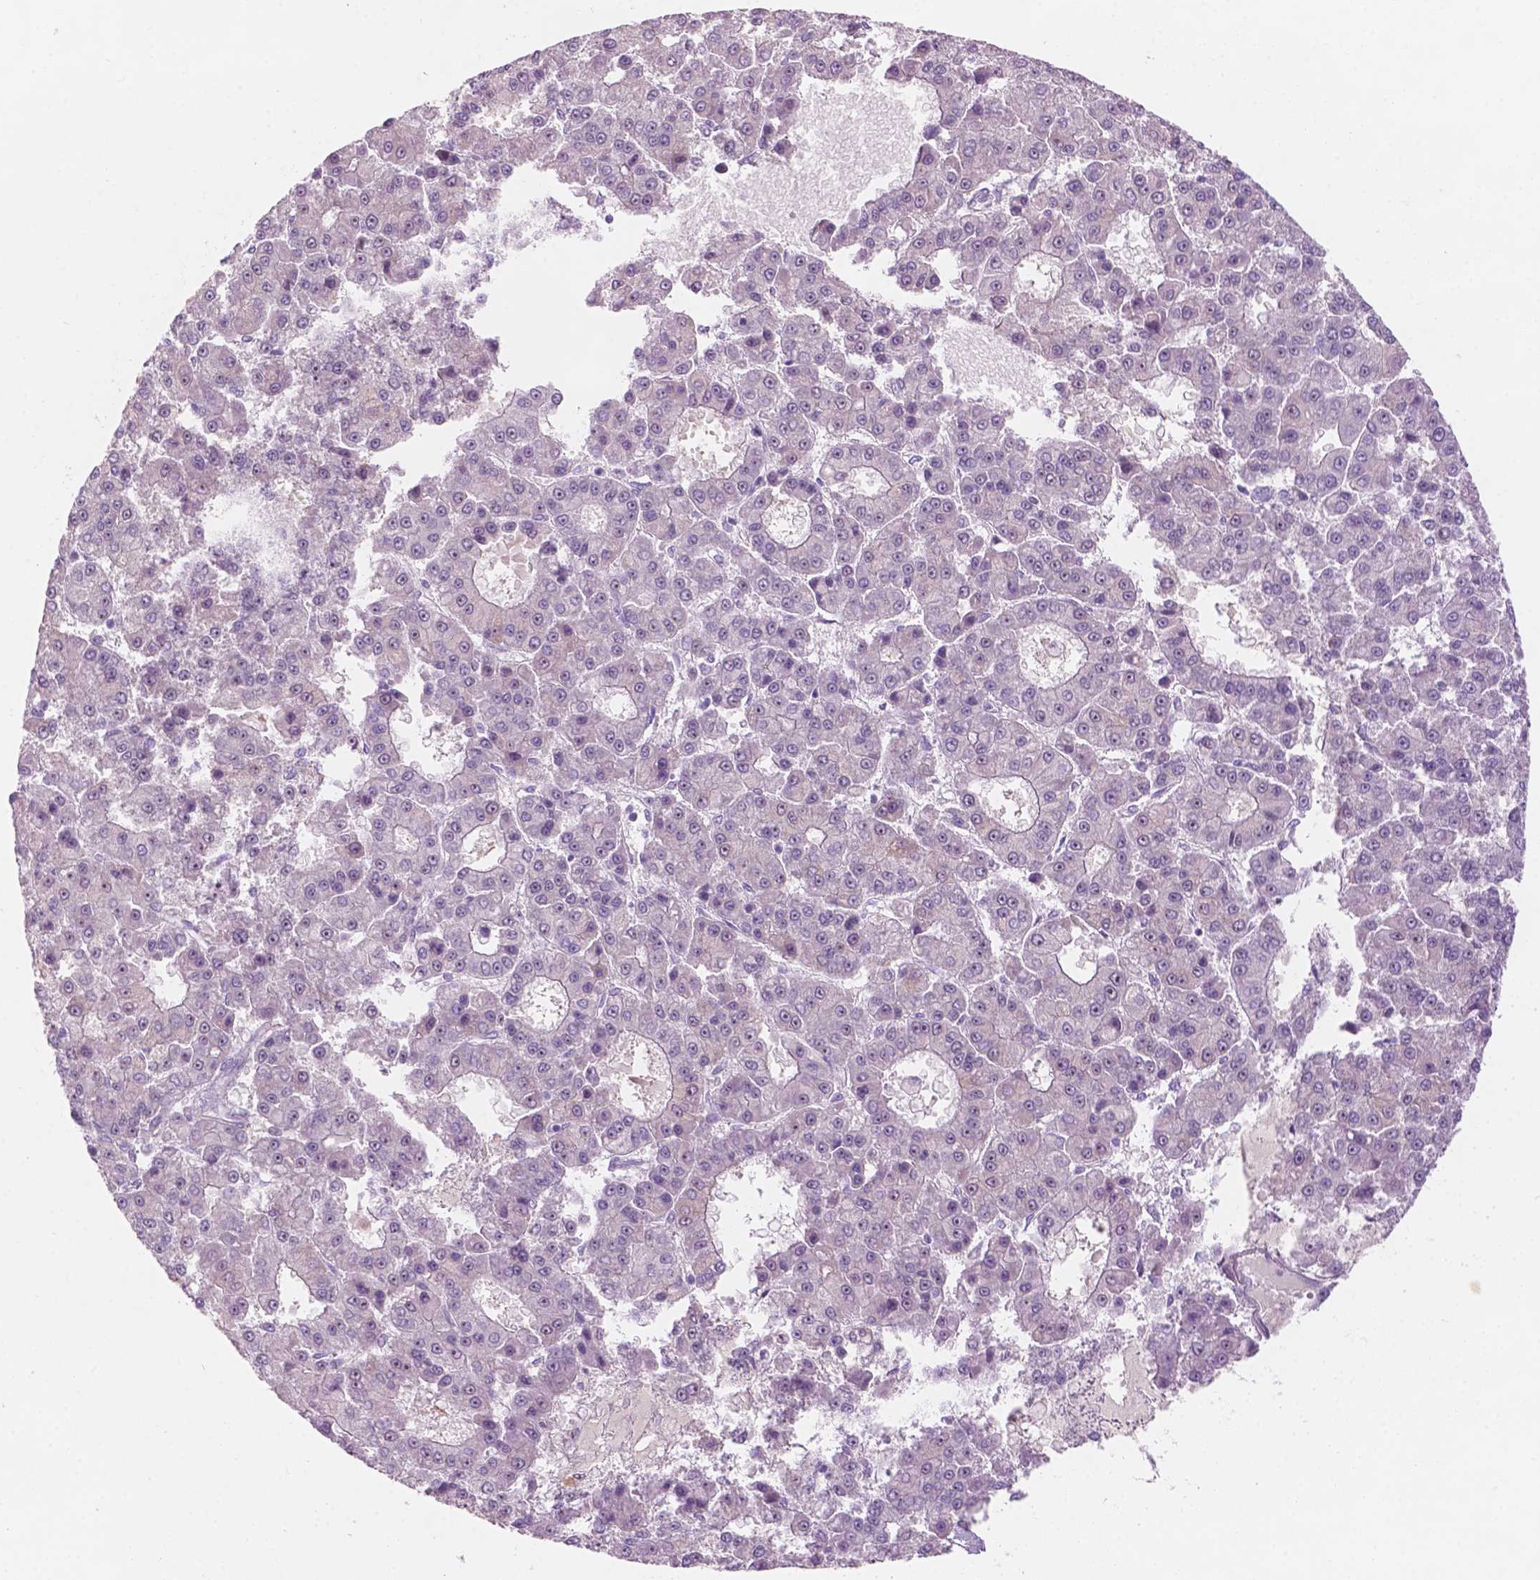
{"staining": {"intensity": "weak", "quantity": "<25%", "location": "nuclear"}, "tissue": "liver cancer", "cell_type": "Tumor cells", "image_type": "cancer", "snomed": [{"axis": "morphology", "description": "Carcinoma, Hepatocellular, NOS"}, {"axis": "topography", "description": "Liver"}], "caption": "Immunohistochemistry (IHC) of liver hepatocellular carcinoma shows no staining in tumor cells. (Brightfield microscopy of DAB immunohistochemistry (IHC) at high magnification).", "gene": "ZNF853", "patient": {"sex": "male", "age": 70}}